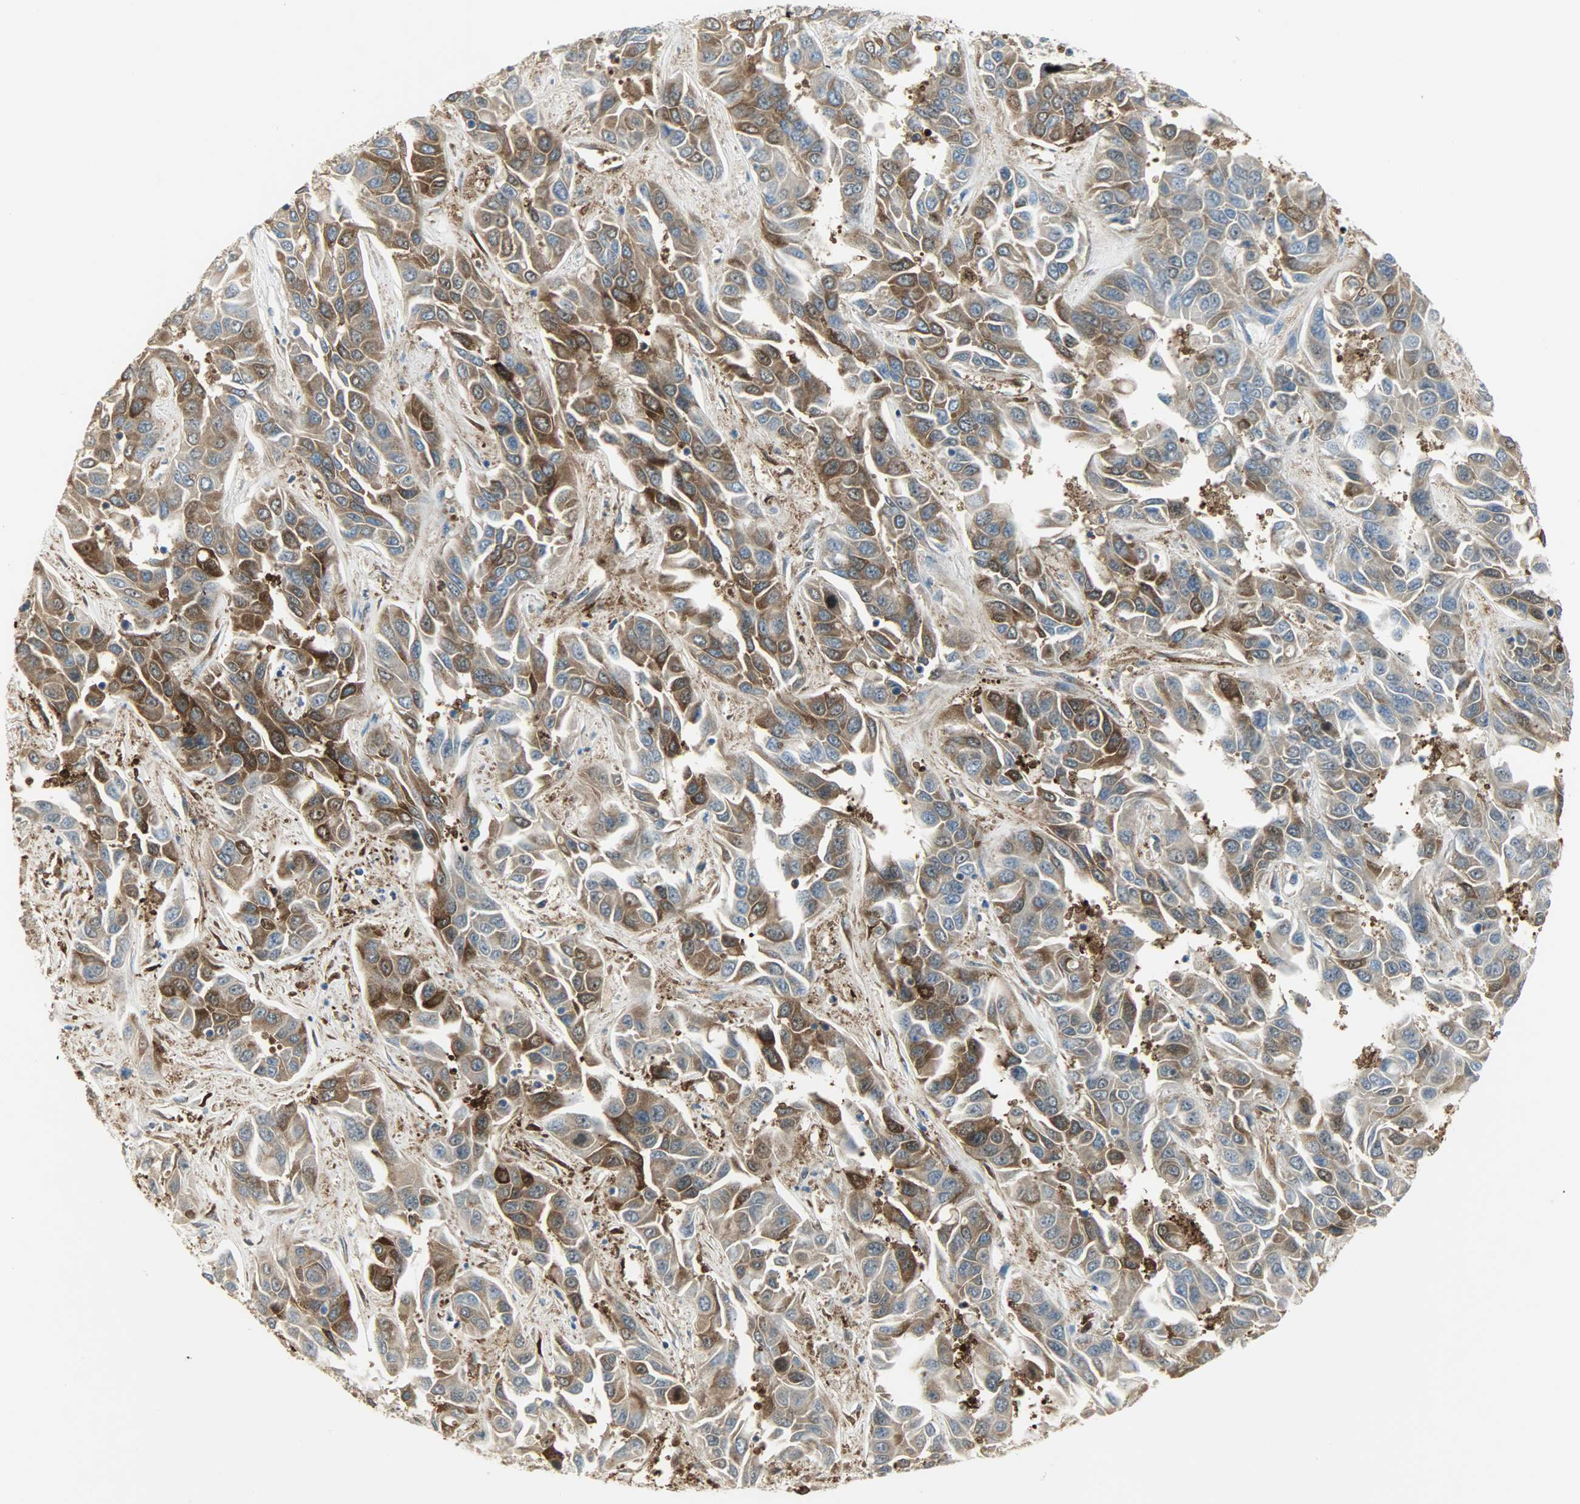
{"staining": {"intensity": "strong", "quantity": ">75%", "location": "cytoplasmic/membranous"}, "tissue": "liver cancer", "cell_type": "Tumor cells", "image_type": "cancer", "snomed": [{"axis": "morphology", "description": "Cholangiocarcinoma"}, {"axis": "topography", "description": "Liver"}], "caption": "IHC staining of liver cancer (cholangiocarcinoma), which displays high levels of strong cytoplasmic/membranous expression in about >75% of tumor cells indicating strong cytoplasmic/membranous protein positivity. The staining was performed using DAB (3,3'-diaminobenzidine) (brown) for protein detection and nuclei were counterstained in hematoxylin (blue).", "gene": "WARS1", "patient": {"sex": "female", "age": 52}}